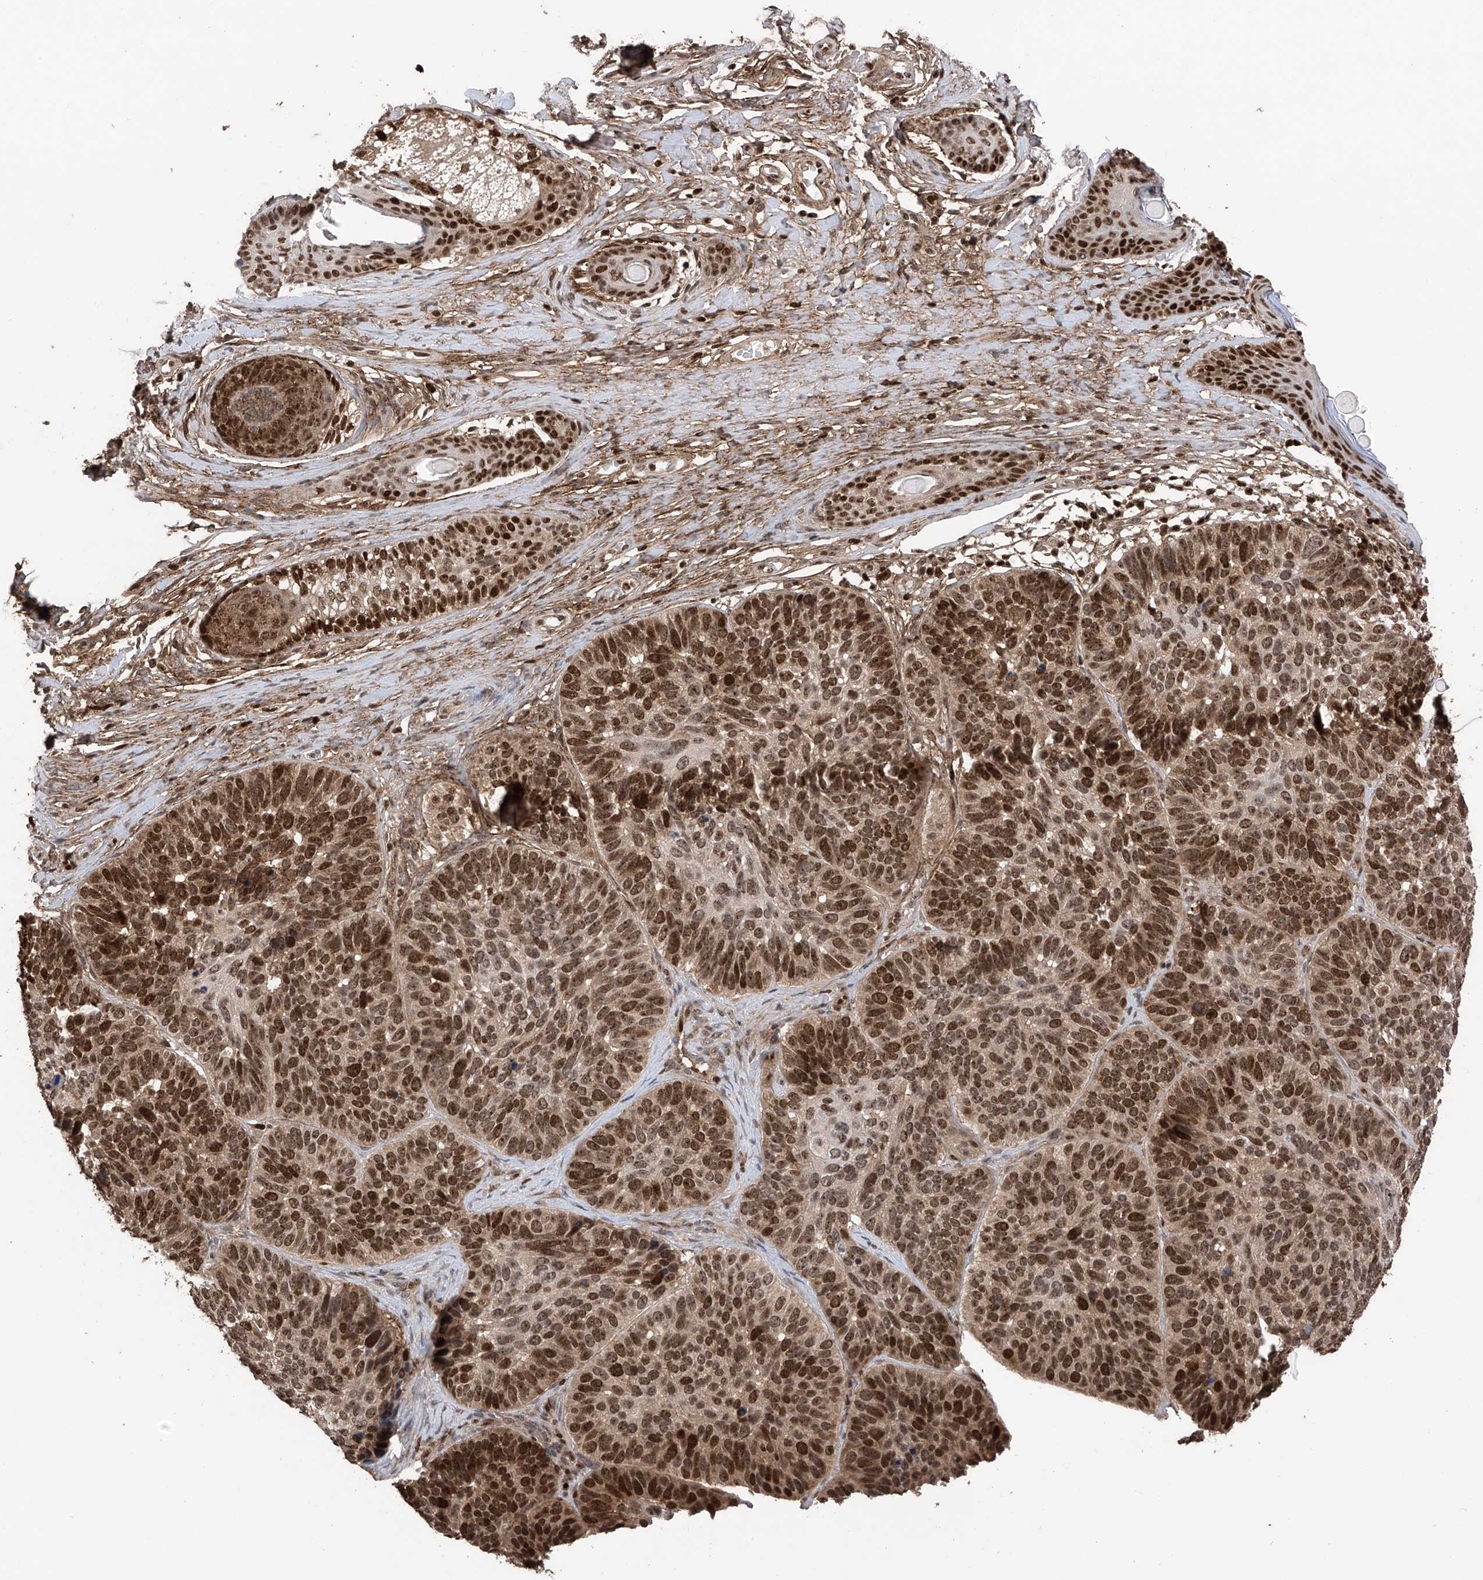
{"staining": {"intensity": "strong", "quantity": ">75%", "location": "nuclear"}, "tissue": "skin cancer", "cell_type": "Tumor cells", "image_type": "cancer", "snomed": [{"axis": "morphology", "description": "Basal cell carcinoma"}, {"axis": "topography", "description": "Skin"}], "caption": "Brown immunohistochemical staining in human skin cancer exhibits strong nuclear staining in about >75% of tumor cells. Using DAB (brown) and hematoxylin (blue) stains, captured at high magnification using brightfield microscopy.", "gene": "DNAJC9", "patient": {"sex": "male", "age": 62}}